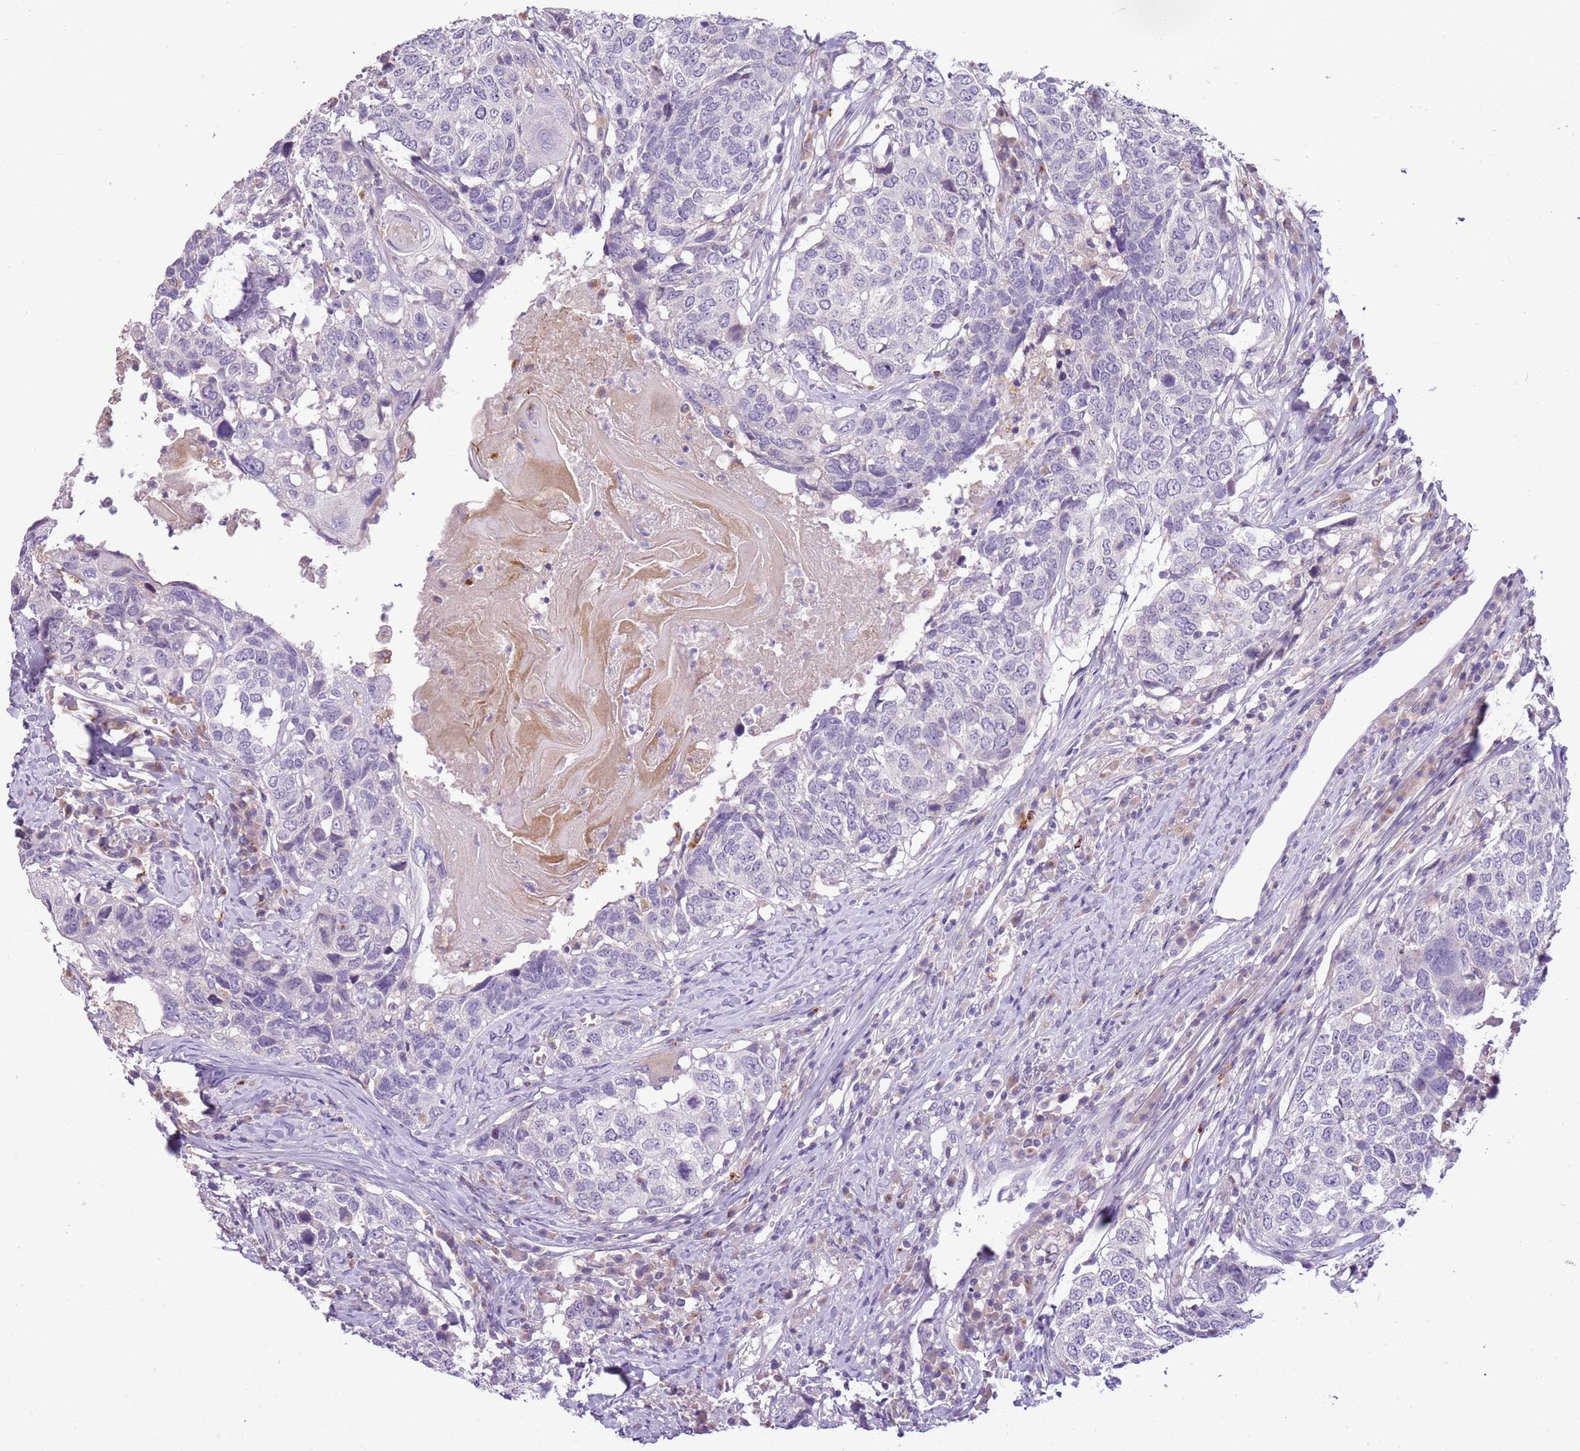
{"staining": {"intensity": "negative", "quantity": "none", "location": "none"}, "tissue": "head and neck cancer", "cell_type": "Tumor cells", "image_type": "cancer", "snomed": [{"axis": "morphology", "description": "Squamous cell carcinoma, NOS"}, {"axis": "topography", "description": "Head-Neck"}], "caption": "This is a photomicrograph of IHC staining of head and neck cancer, which shows no expression in tumor cells.", "gene": "SCAMP5", "patient": {"sex": "male", "age": 66}}